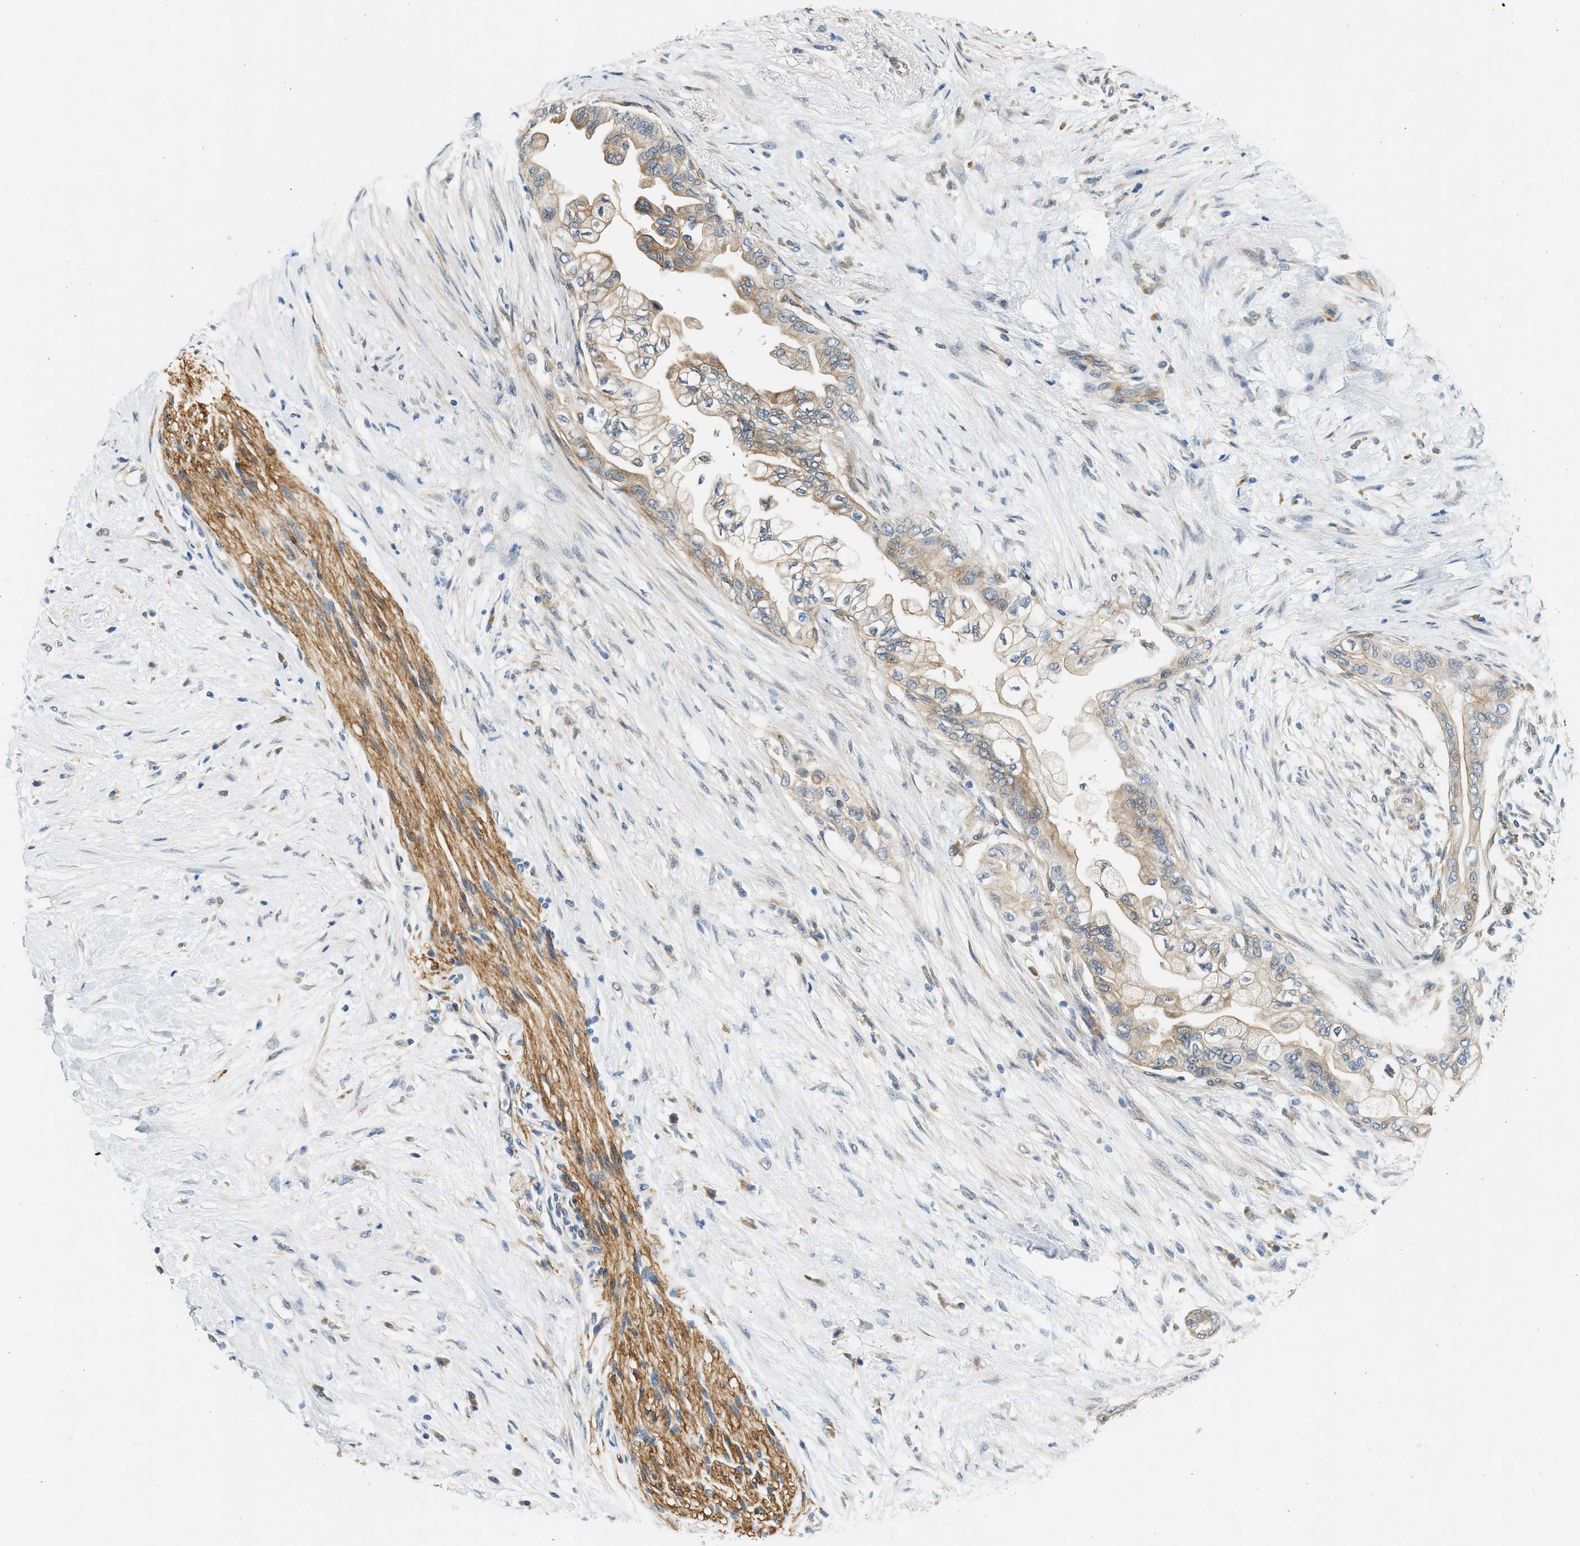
{"staining": {"intensity": "weak", "quantity": ">75%", "location": "cytoplasmic/membranous"}, "tissue": "pancreatic cancer", "cell_type": "Tumor cells", "image_type": "cancer", "snomed": [{"axis": "morphology", "description": "Normal tissue, NOS"}, {"axis": "morphology", "description": "Adenocarcinoma, NOS"}, {"axis": "topography", "description": "Pancreas"}, {"axis": "topography", "description": "Duodenum"}], "caption": "Immunohistochemistry (IHC) micrograph of pancreatic adenocarcinoma stained for a protein (brown), which exhibits low levels of weak cytoplasmic/membranous positivity in about >75% of tumor cells.", "gene": "KDELR2", "patient": {"sex": "female", "age": 60}}